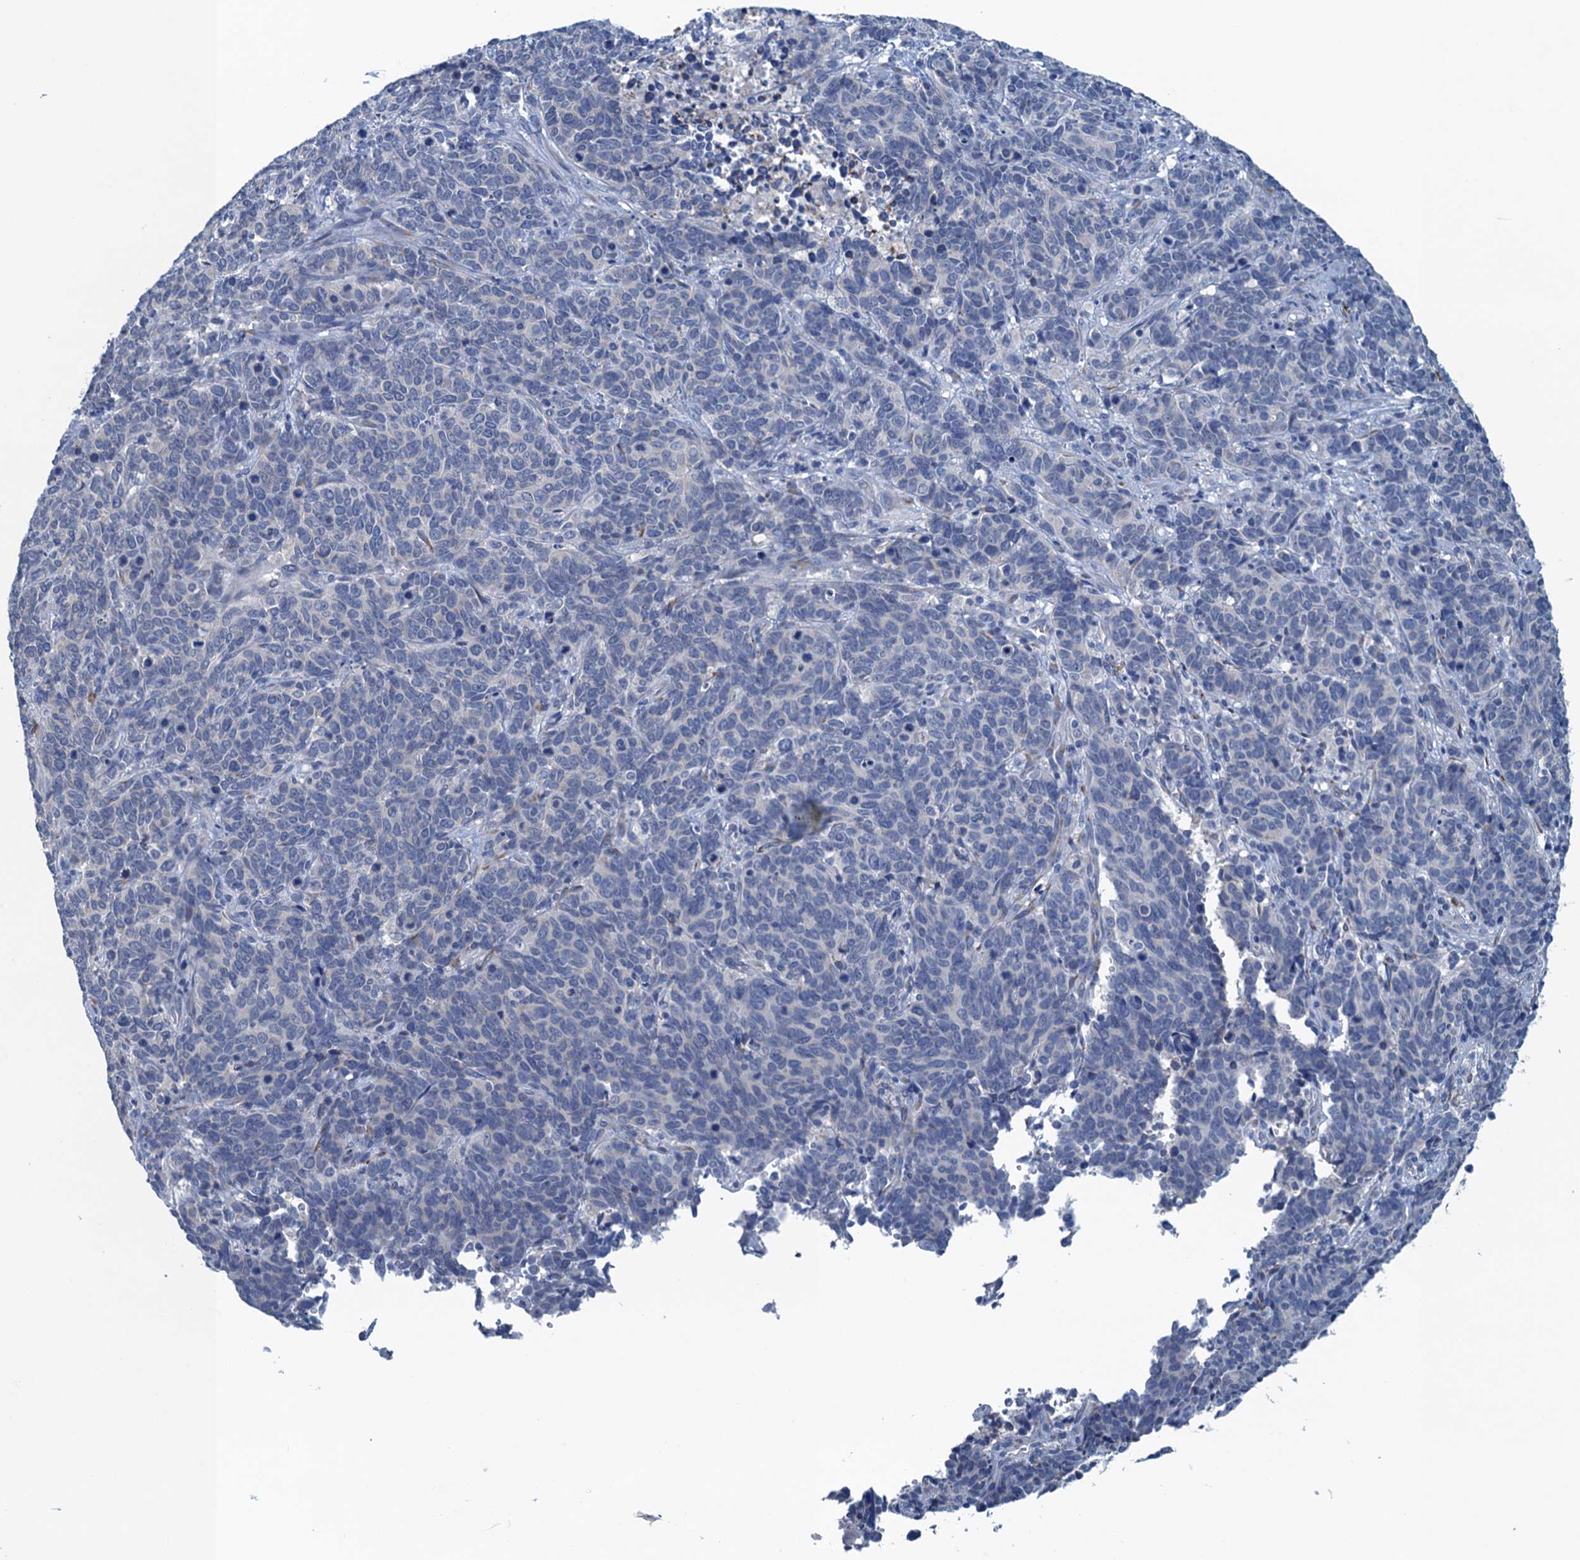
{"staining": {"intensity": "negative", "quantity": "none", "location": "none"}, "tissue": "cervical cancer", "cell_type": "Tumor cells", "image_type": "cancer", "snomed": [{"axis": "morphology", "description": "Squamous cell carcinoma, NOS"}, {"axis": "topography", "description": "Cervix"}], "caption": "Immunohistochemistry (IHC) histopathology image of cervical squamous cell carcinoma stained for a protein (brown), which exhibits no expression in tumor cells.", "gene": "CBLIF", "patient": {"sex": "female", "age": 60}}